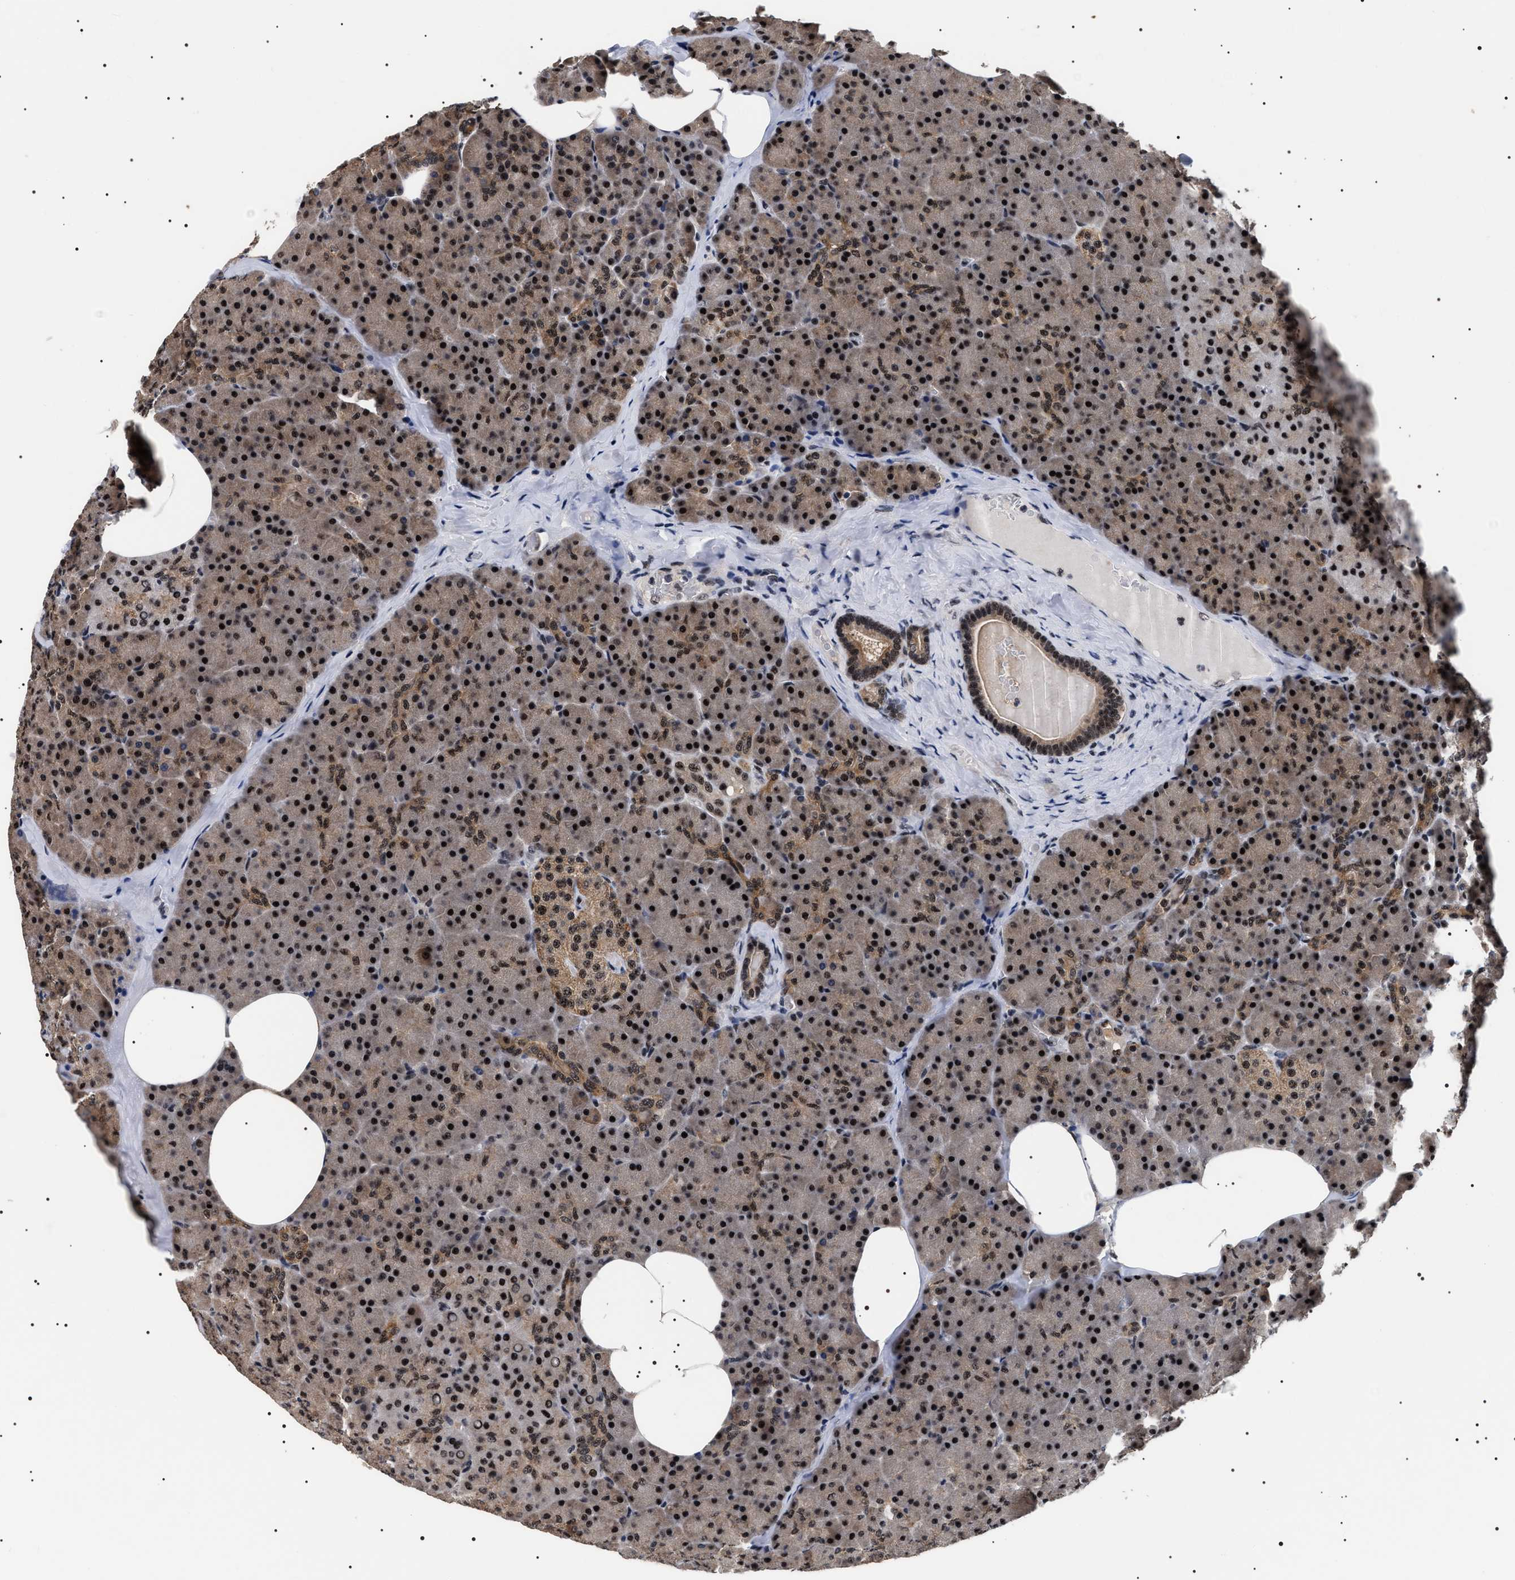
{"staining": {"intensity": "strong", "quantity": ">75%", "location": "cytoplasmic/membranous,nuclear"}, "tissue": "pancreas", "cell_type": "Exocrine glandular cells", "image_type": "normal", "snomed": [{"axis": "morphology", "description": "Normal tissue, NOS"}, {"axis": "morphology", "description": "Carcinoid, malignant, NOS"}, {"axis": "topography", "description": "Pancreas"}], "caption": "Exocrine glandular cells demonstrate strong cytoplasmic/membranous,nuclear positivity in about >75% of cells in normal pancreas.", "gene": "CAAP1", "patient": {"sex": "female", "age": 35}}